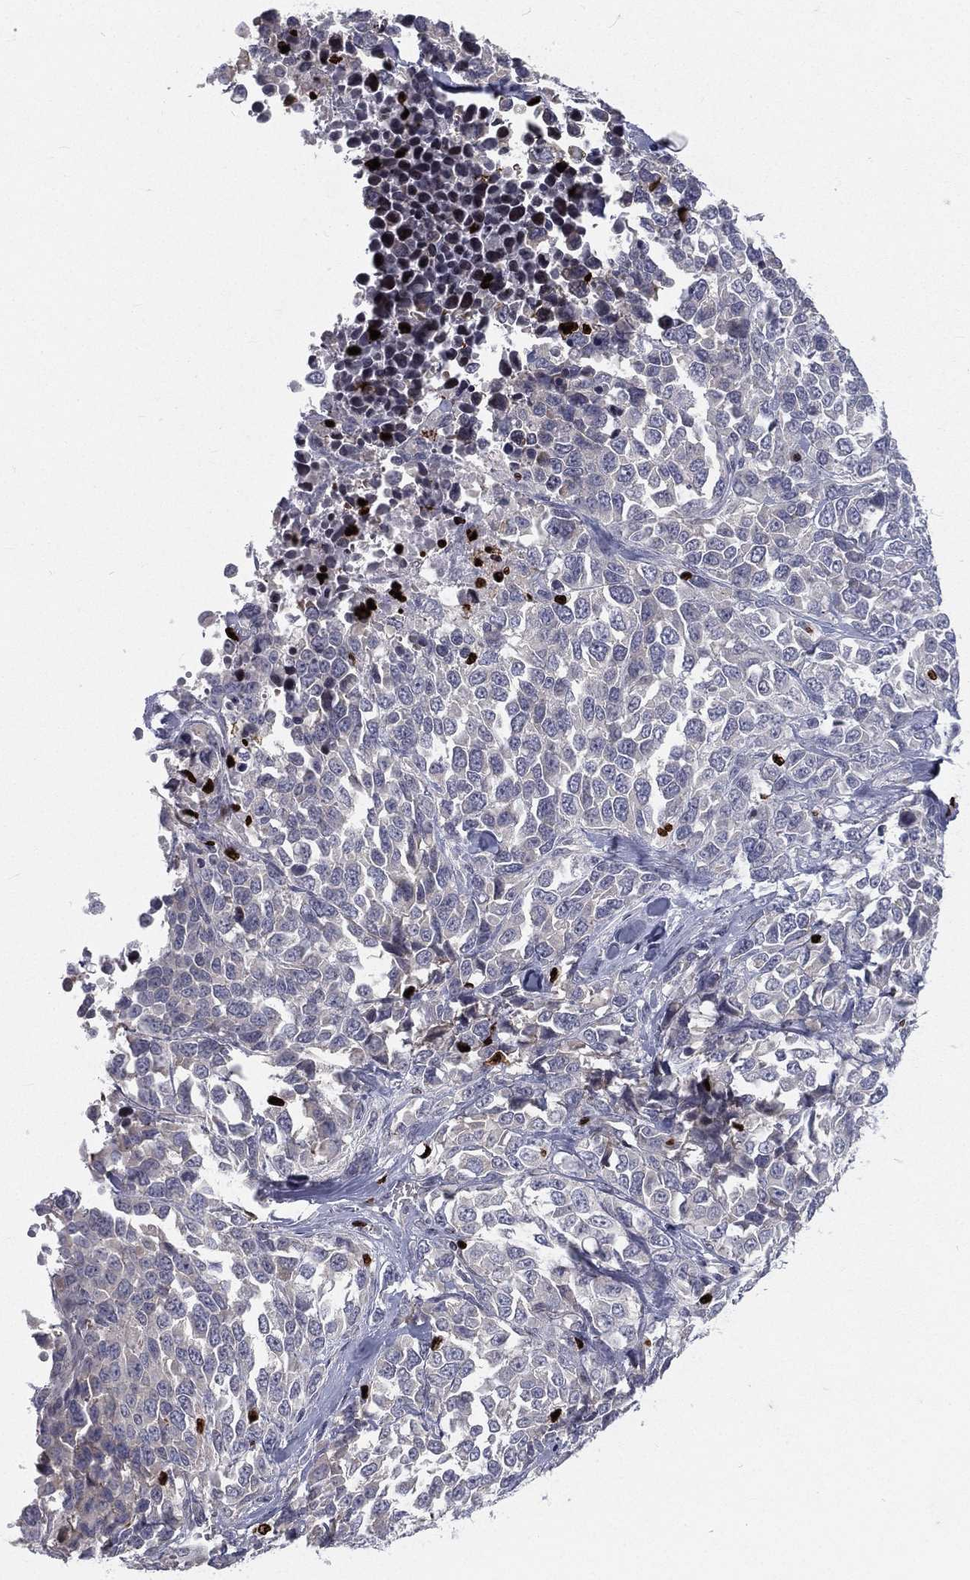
{"staining": {"intensity": "negative", "quantity": "none", "location": "none"}, "tissue": "melanoma", "cell_type": "Tumor cells", "image_type": "cancer", "snomed": [{"axis": "morphology", "description": "Malignant melanoma, Metastatic site"}, {"axis": "topography", "description": "Skin"}], "caption": "Melanoma was stained to show a protein in brown. There is no significant positivity in tumor cells. (Brightfield microscopy of DAB immunohistochemistry (IHC) at high magnification).", "gene": "MNDA", "patient": {"sex": "male", "age": 84}}